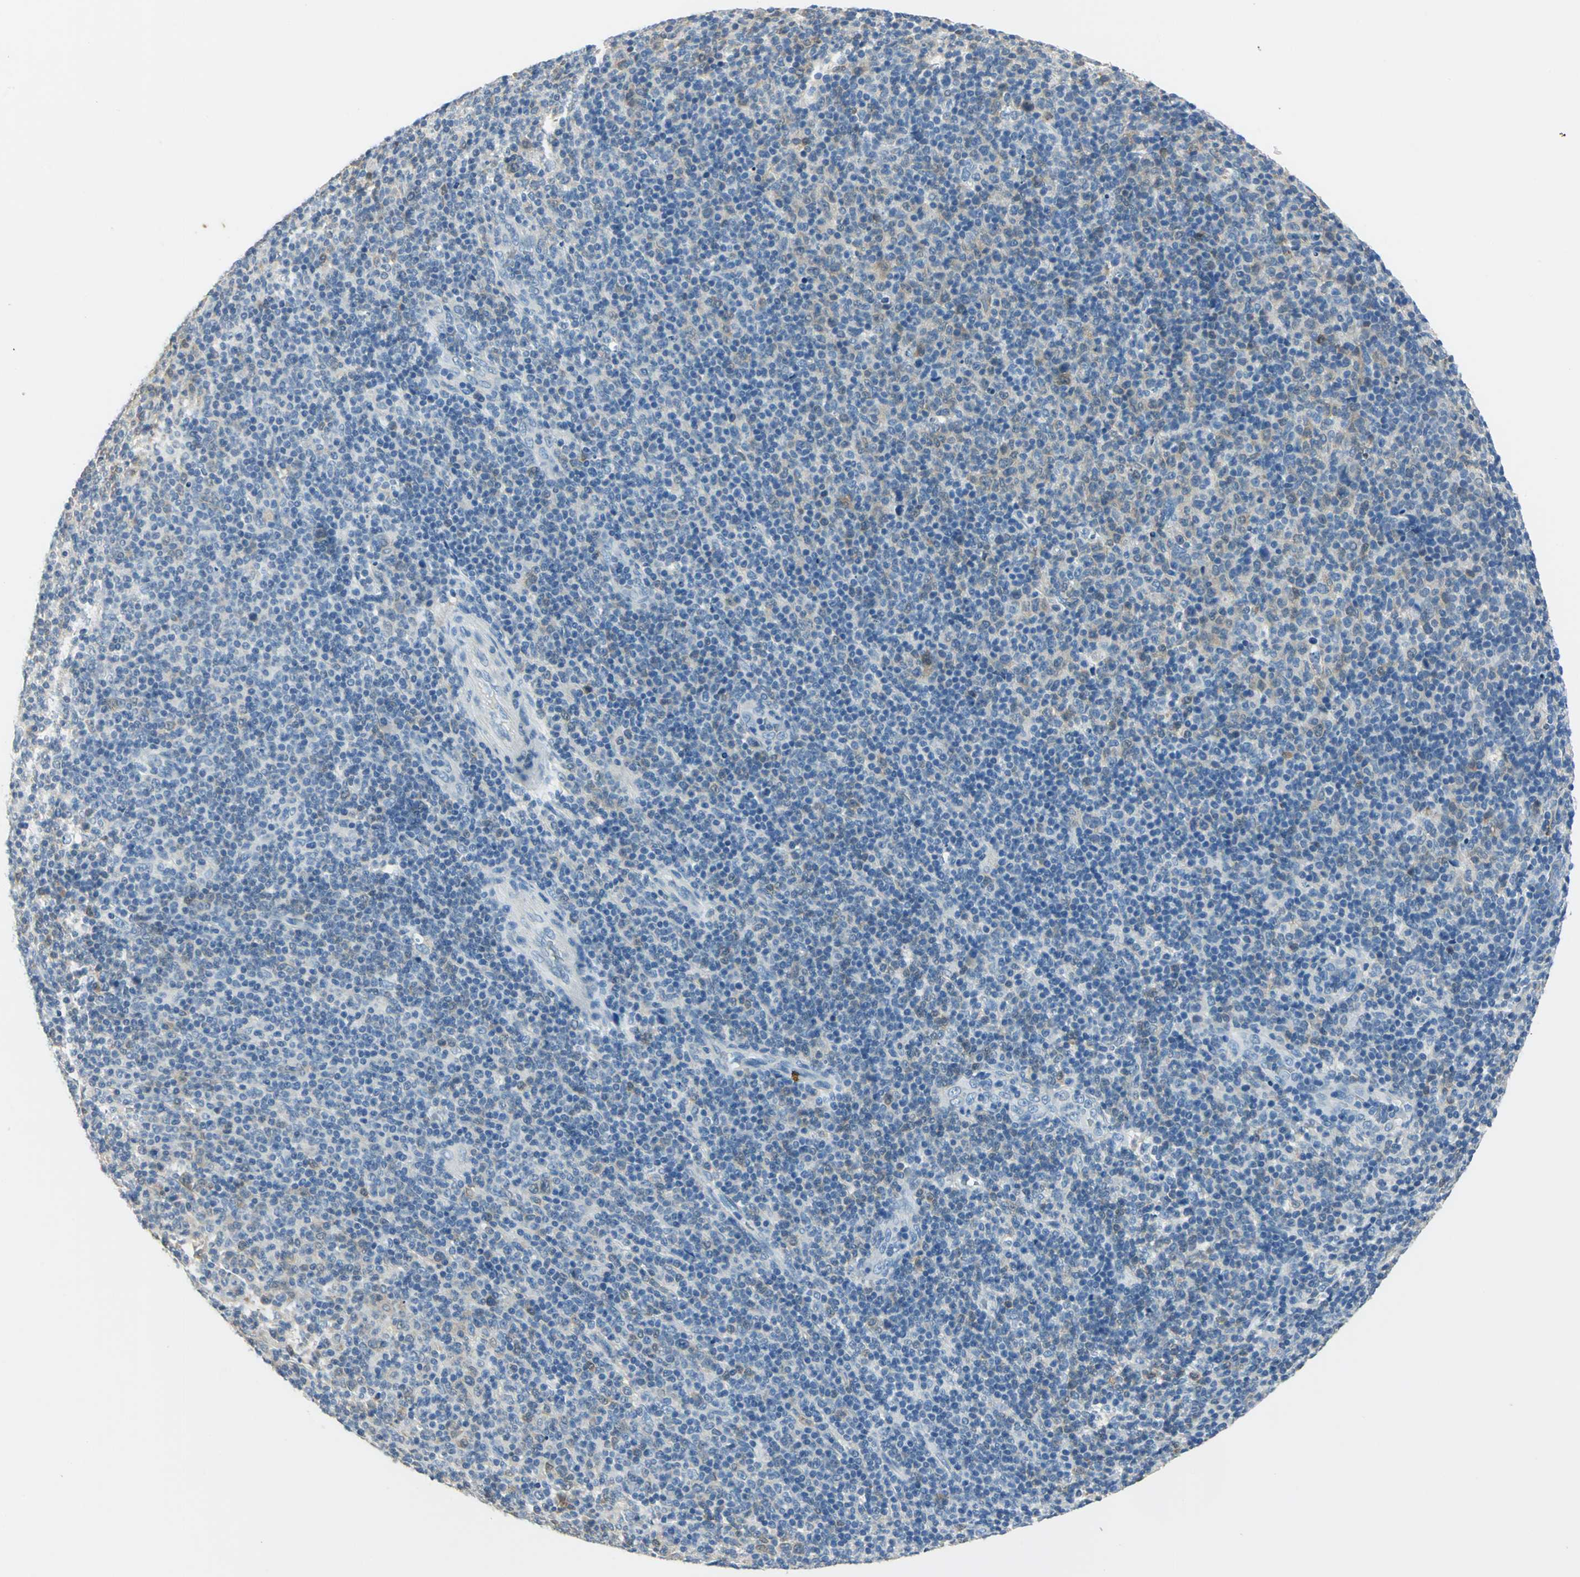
{"staining": {"intensity": "moderate", "quantity": "<25%", "location": "cytoplasmic/membranous"}, "tissue": "lymphoma", "cell_type": "Tumor cells", "image_type": "cancer", "snomed": [{"axis": "morphology", "description": "Malignant lymphoma, non-Hodgkin's type, Low grade"}, {"axis": "topography", "description": "Lymph node"}], "caption": "A brown stain highlights moderate cytoplasmic/membranous staining of a protein in lymphoma tumor cells.", "gene": "UCHL1", "patient": {"sex": "male", "age": 70}}